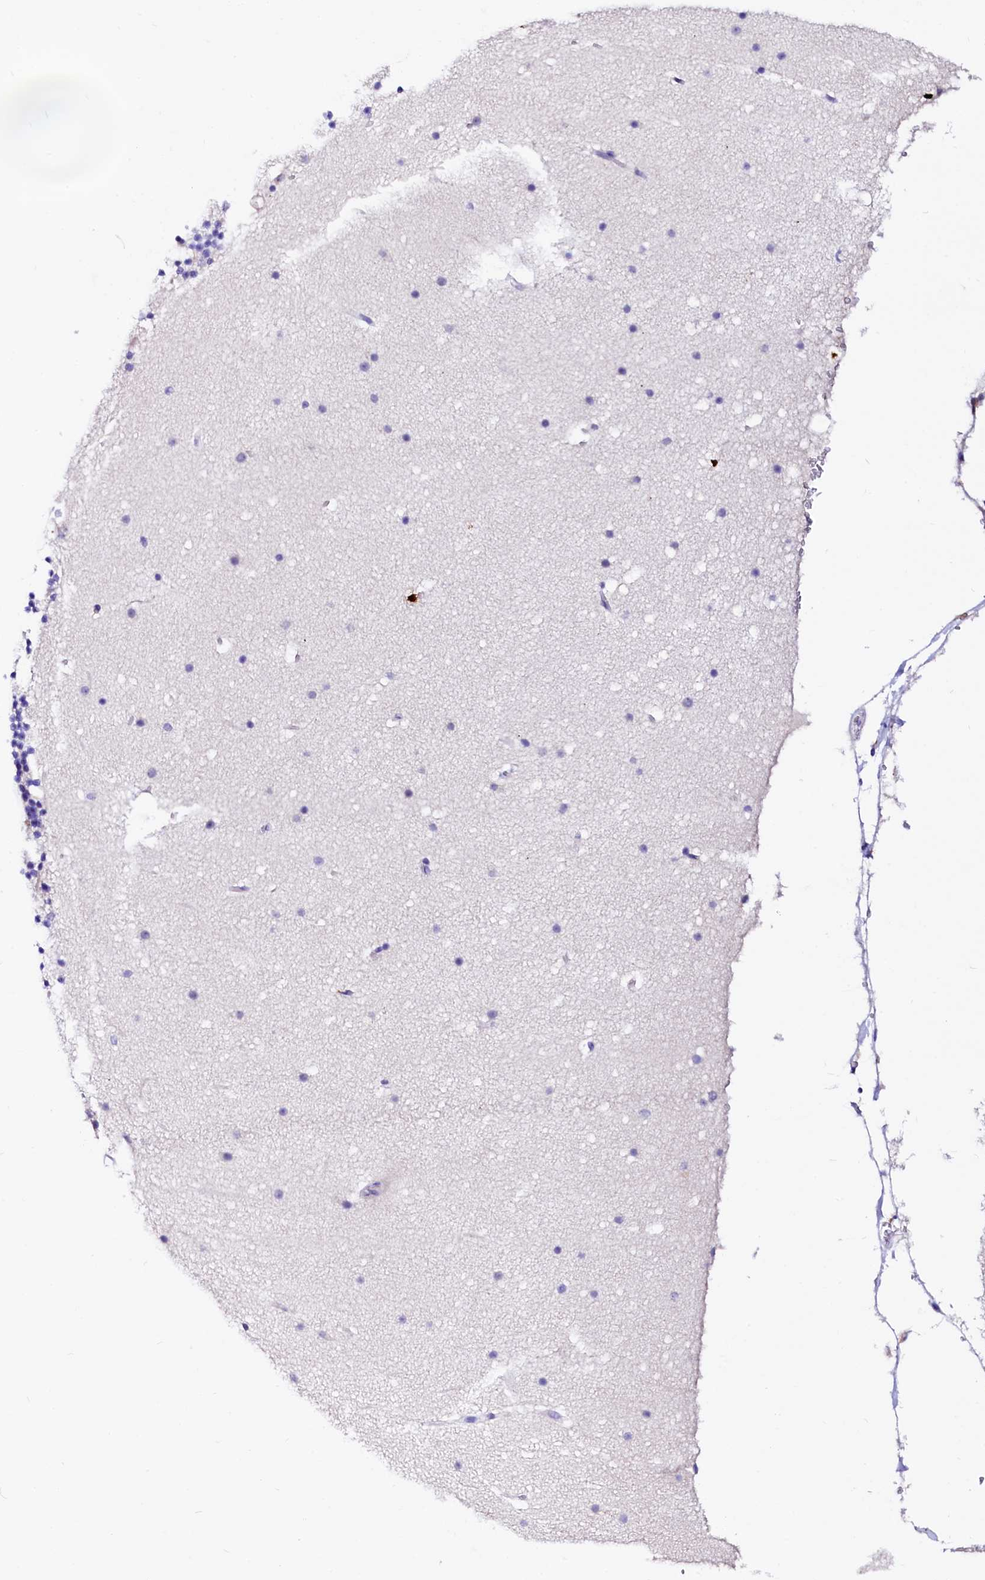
{"staining": {"intensity": "negative", "quantity": "none", "location": "none"}, "tissue": "cerebellum", "cell_type": "Cells in granular layer", "image_type": "normal", "snomed": [{"axis": "morphology", "description": "Normal tissue, NOS"}, {"axis": "topography", "description": "Cerebellum"}], "caption": "Histopathology image shows no protein staining in cells in granular layer of benign cerebellum.", "gene": "BTBD16", "patient": {"sex": "male", "age": 57}}